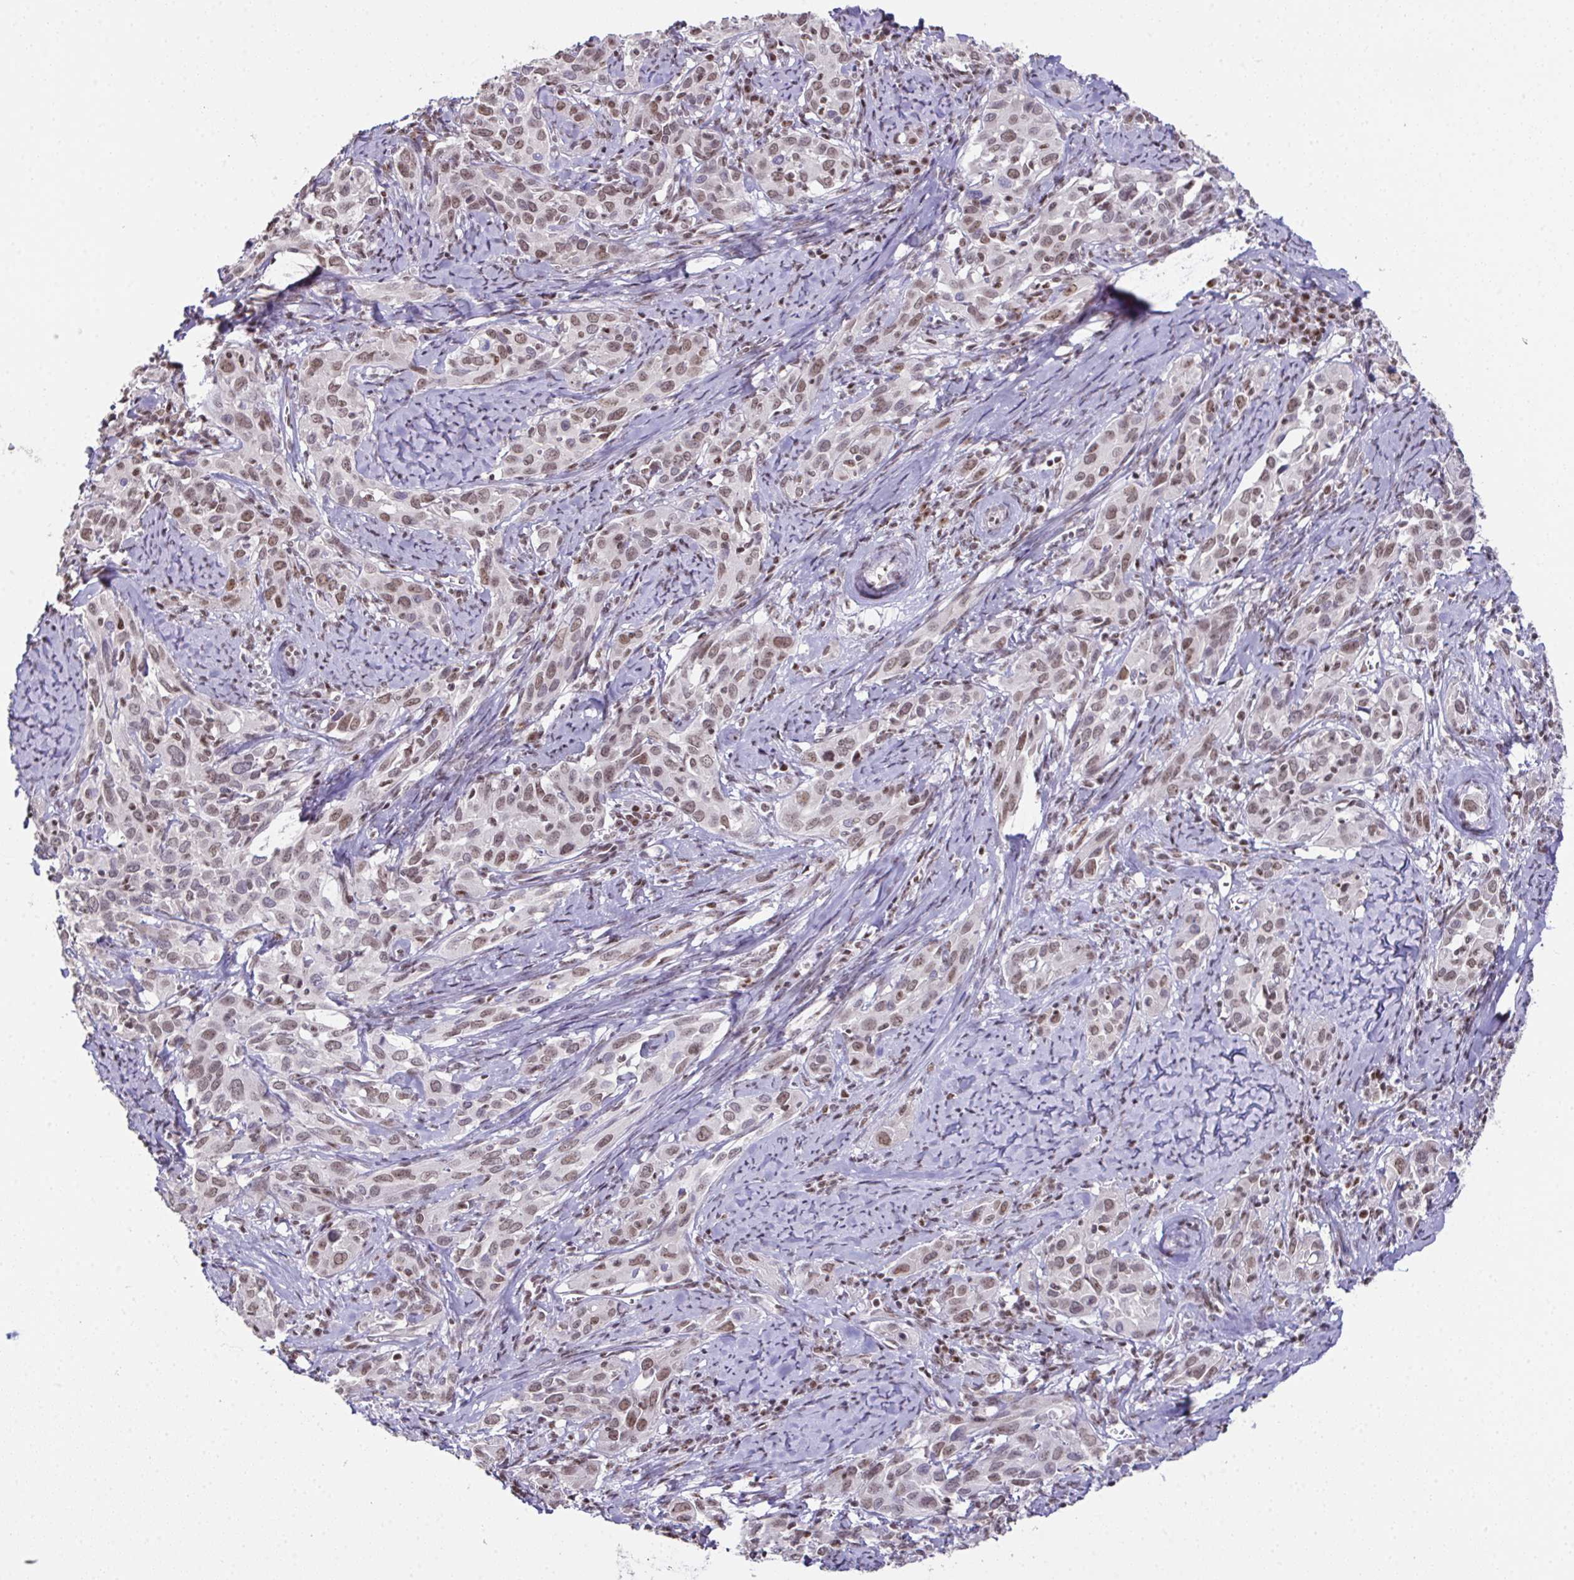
{"staining": {"intensity": "weak", "quantity": "25%-75%", "location": "nuclear"}, "tissue": "cervical cancer", "cell_type": "Tumor cells", "image_type": "cancer", "snomed": [{"axis": "morphology", "description": "Squamous cell carcinoma, NOS"}, {"axis": "topography", "description": "Cervix"}], "caption": "Approximately 25%-75% of tumor cells in cervical squamous cell carcinoma show weak nuclear protein staining as visualized by brown immunohistochemical staining.", "gene": "ZNF800", "patient": {"sex": "female", "age": 51}}